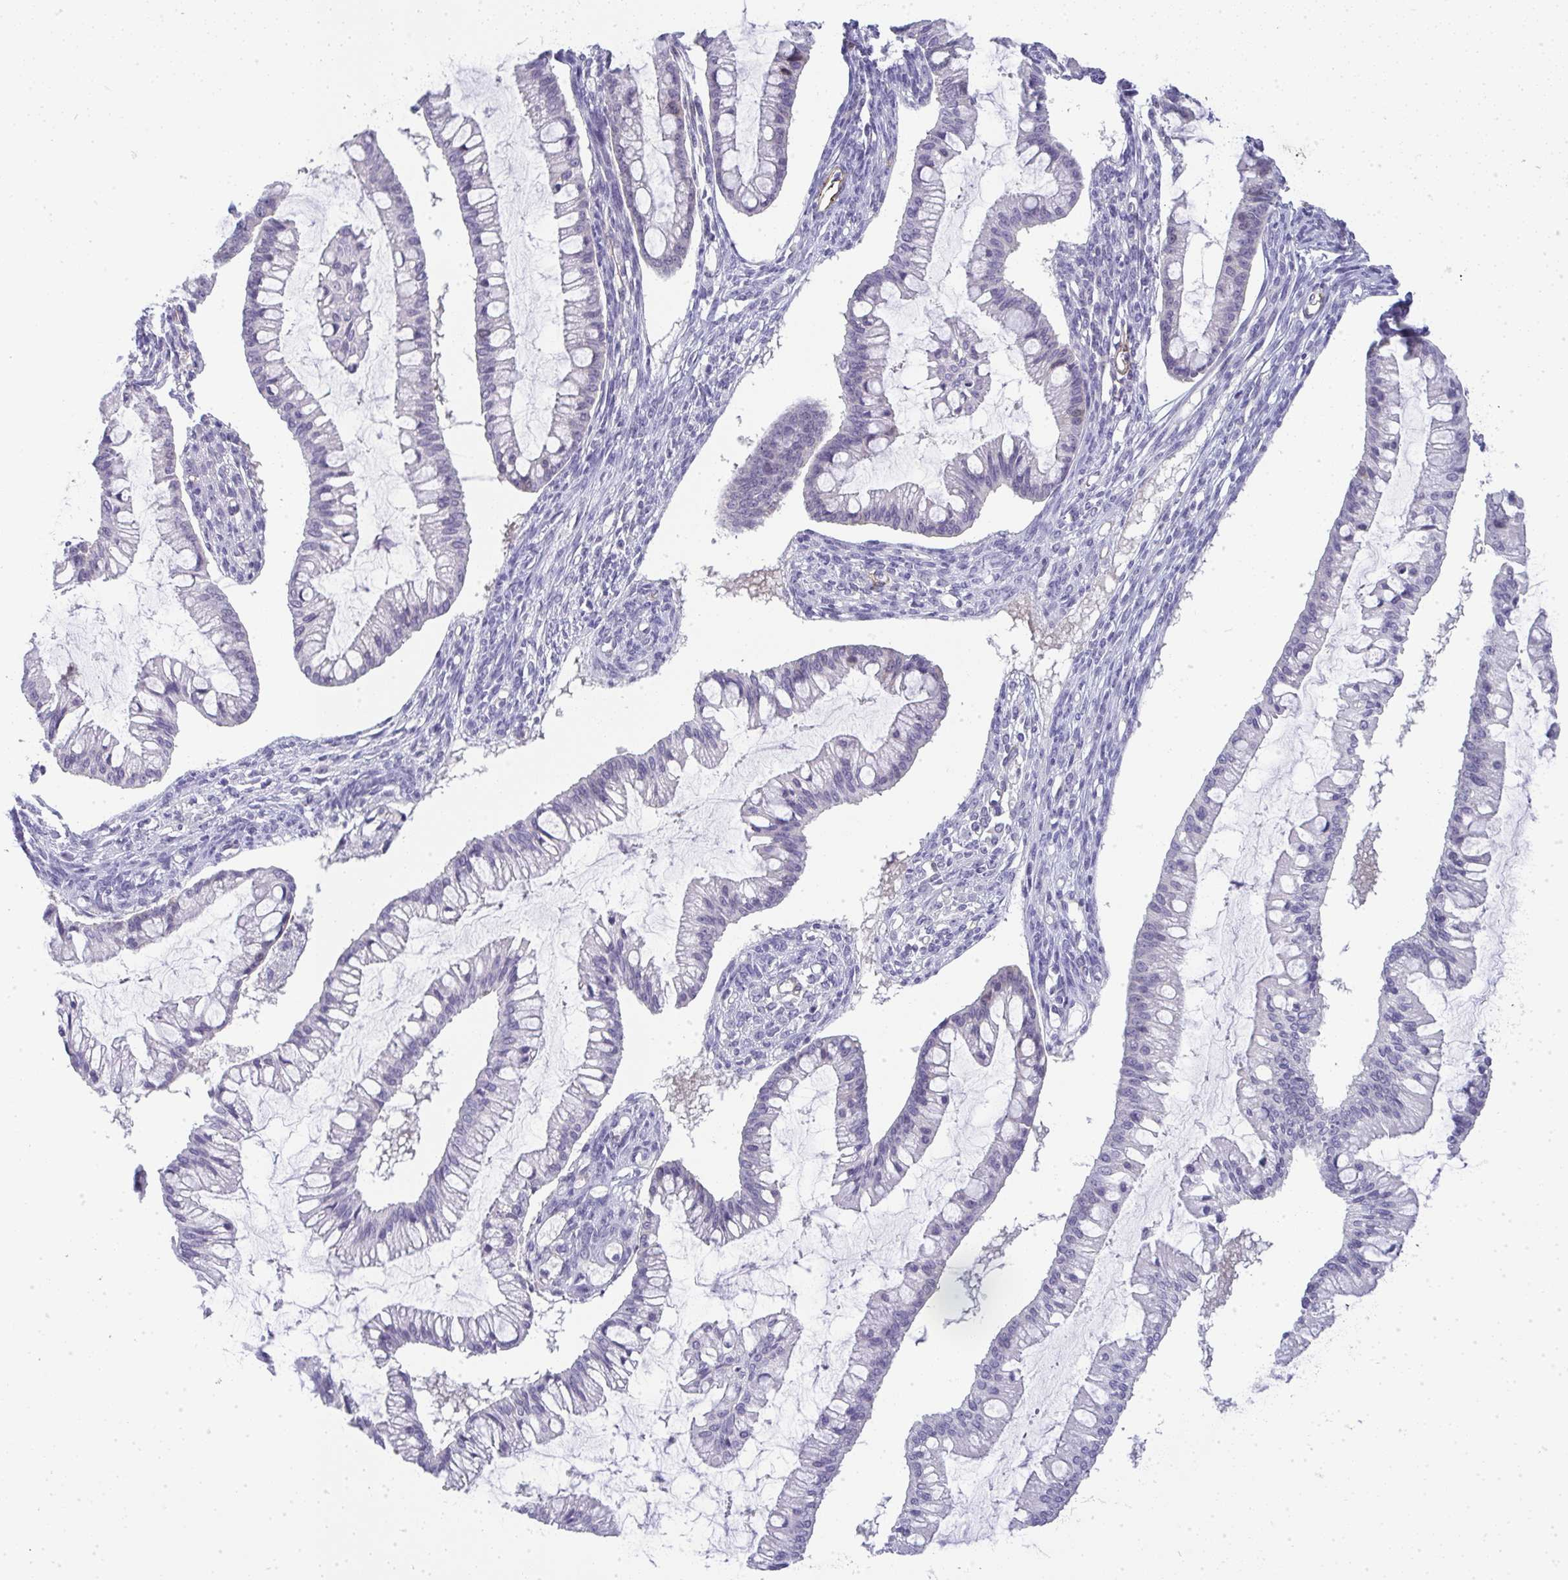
{"staining": {"intensity": "negative", "quantity": "none", "location": "none"}, "tissue": "ovarian cancer", "cell_type": "Tumor cells", "image_type": "cancer", "snomed": [{"axis": "morphology", "description": "Cystadenocarcinoma, mucinous, NOS"}, {"axis": "topography", "description": "Ovary"}], "caption": "Immunohistochemistry (IHC) micrograph of neoplastic tissue: human mucinous cystadenocarcinoma (ovarian) stained with DAB (3,3'-diaminobenzidine) shows no significant protein expression in tumor cells.", "gene": "UBE2S", "patient": {"sex": "female", "age": 73}}